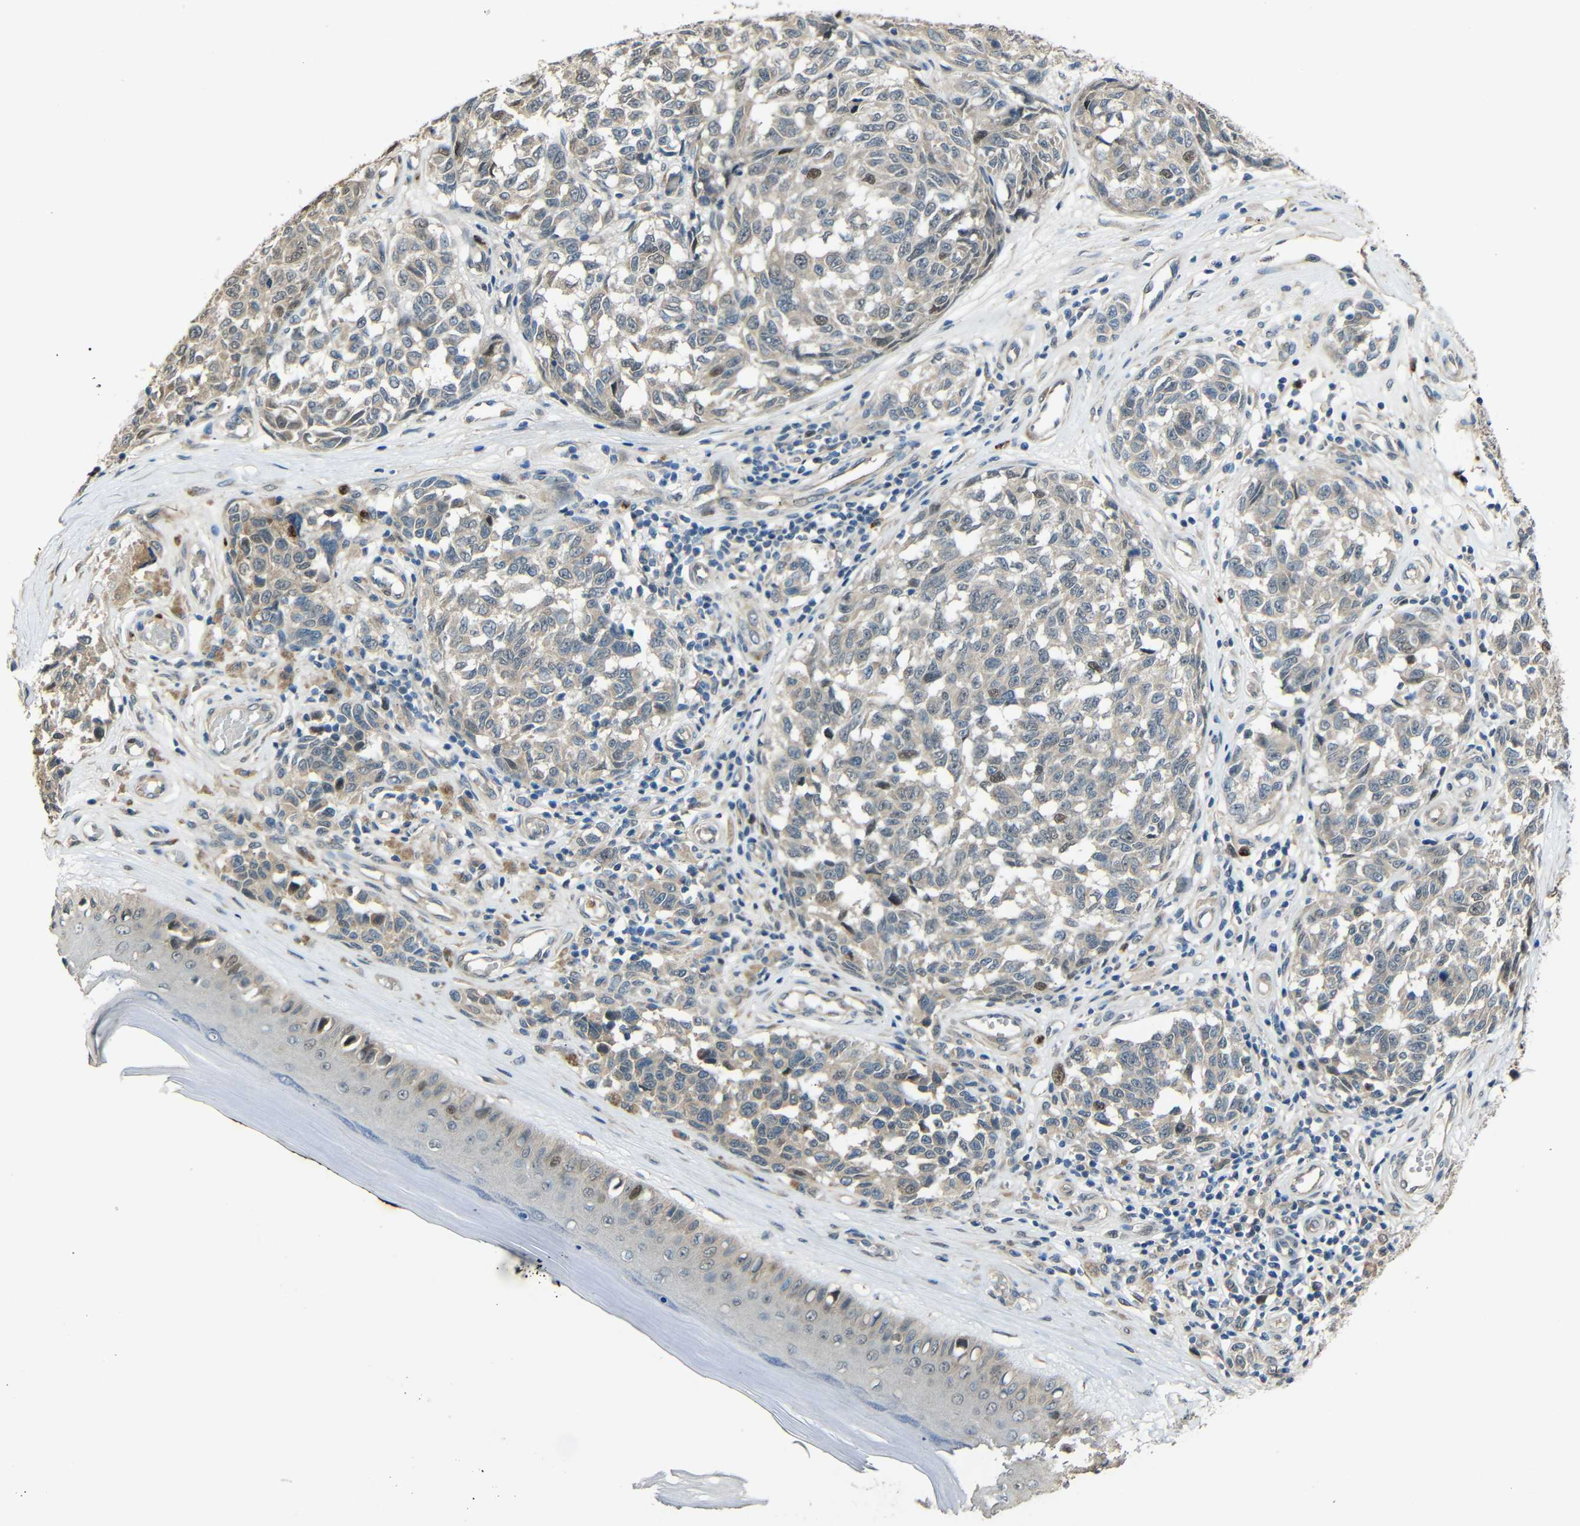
{"staining": {"intensity": "weak", "quantity": "<25%", "location": "cytoplasmic/membranous"}, "tissue": "melanoma", "cell_type": "Tumor cells", "image_type": "cancer", "snomed": [{"axis": "morphology", "description": "Malignant melanoma, NOS"}, {"axis": "topography", "description": "Skin"}], "caption": "A histopathology image of human malignant melanoma is negative for staining in tumor cells.", "gene": "STBD1", "patient": {"sex": "female", "age": 64}}